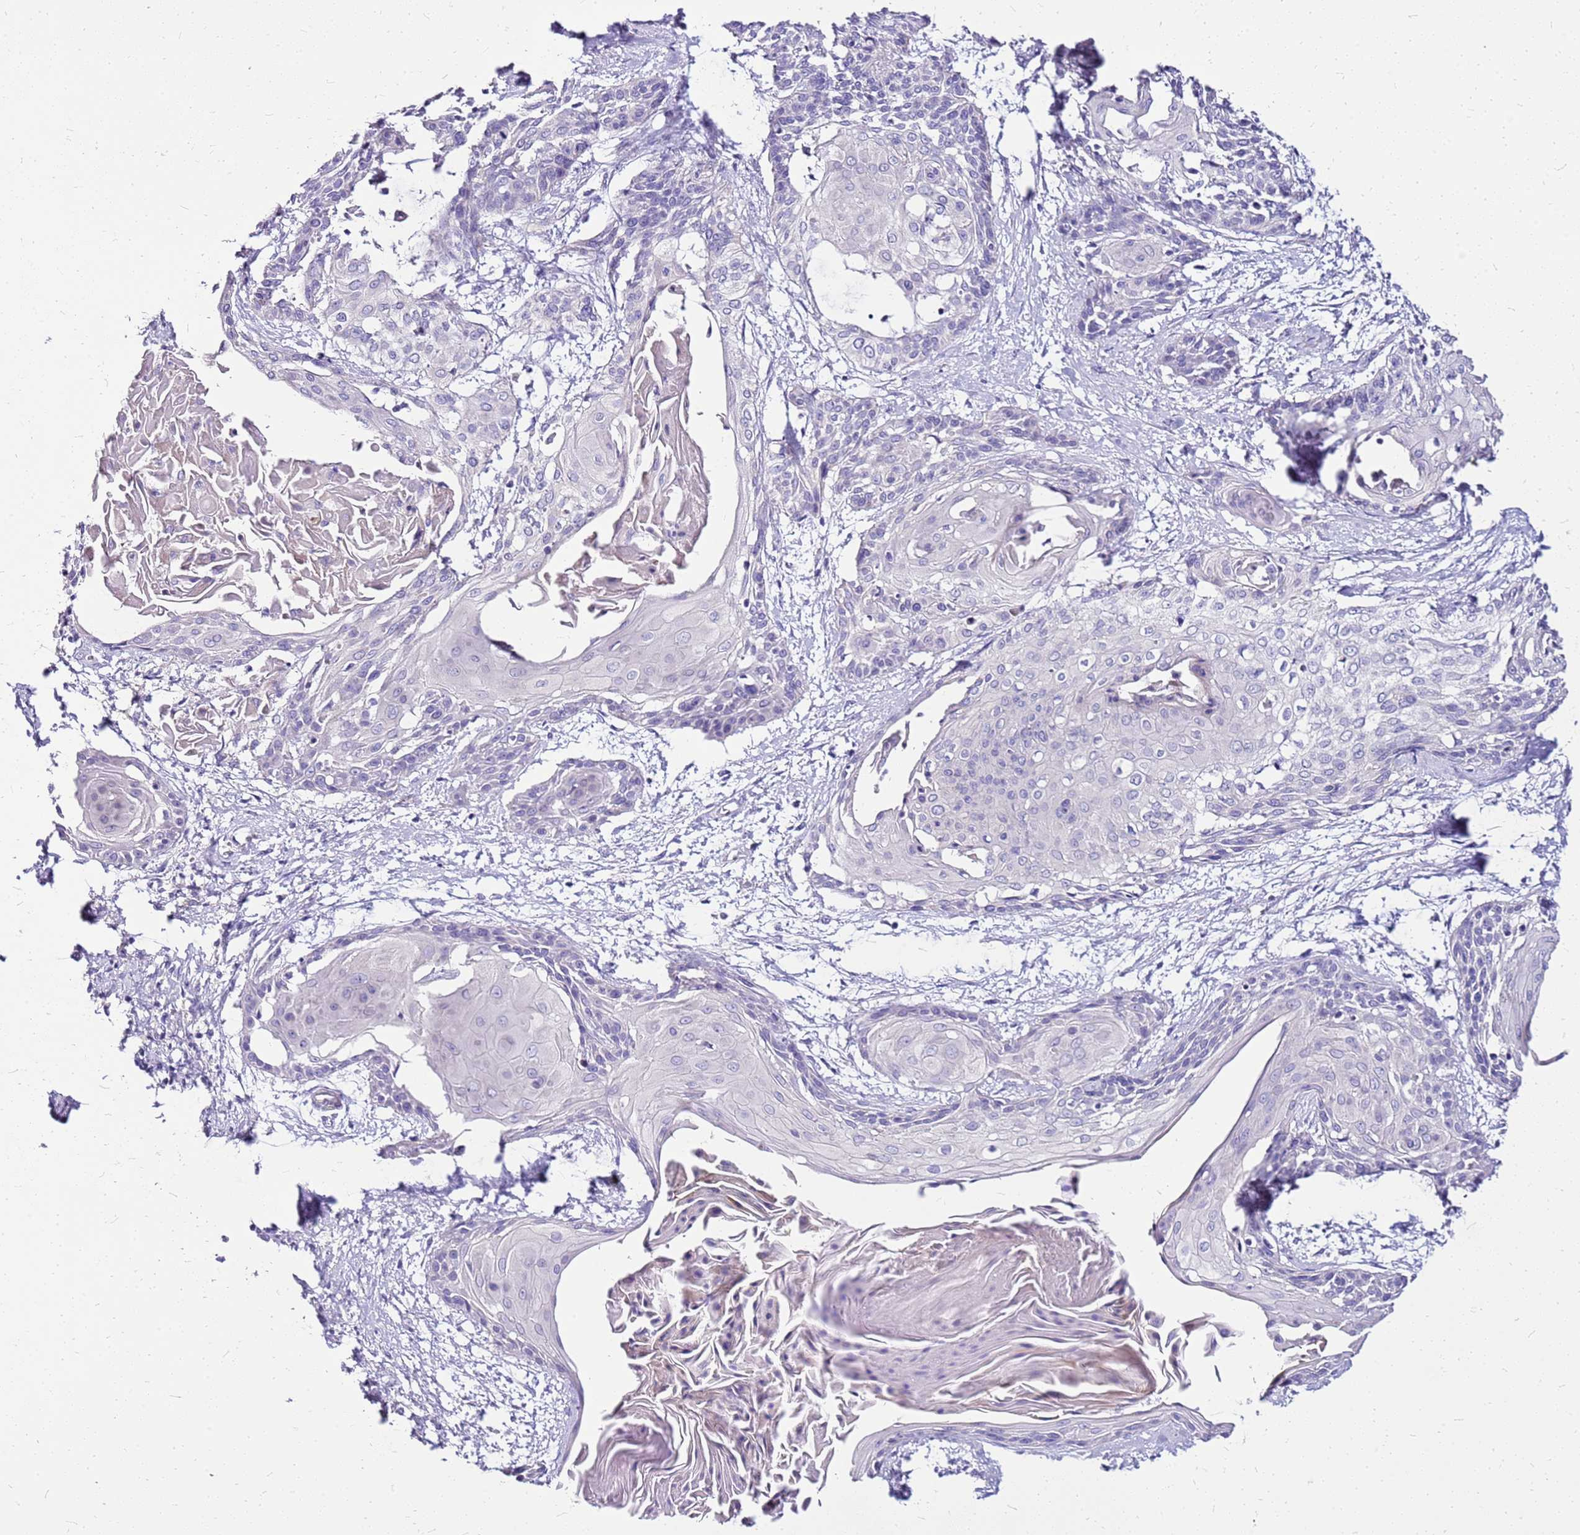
{"staining": {"intensity": "negative", "quantity": "none", "location": "none"}, "tissue": "cervical cancer", "cell_type": "Tumor cells", "image_type": "cancer", "snomed": [{"axis": "morphology", "description": "Squamous cell carcinoma, NOS"}, {"axis": "topography", "description": "Cervix"}], "caption": "Photomicrograph shows no protein staining in tumor cells of cervical squamous cell carcinoma tissue.", "gene": "DCDC2B", "patient": {"sex": "female", "age": 57}}